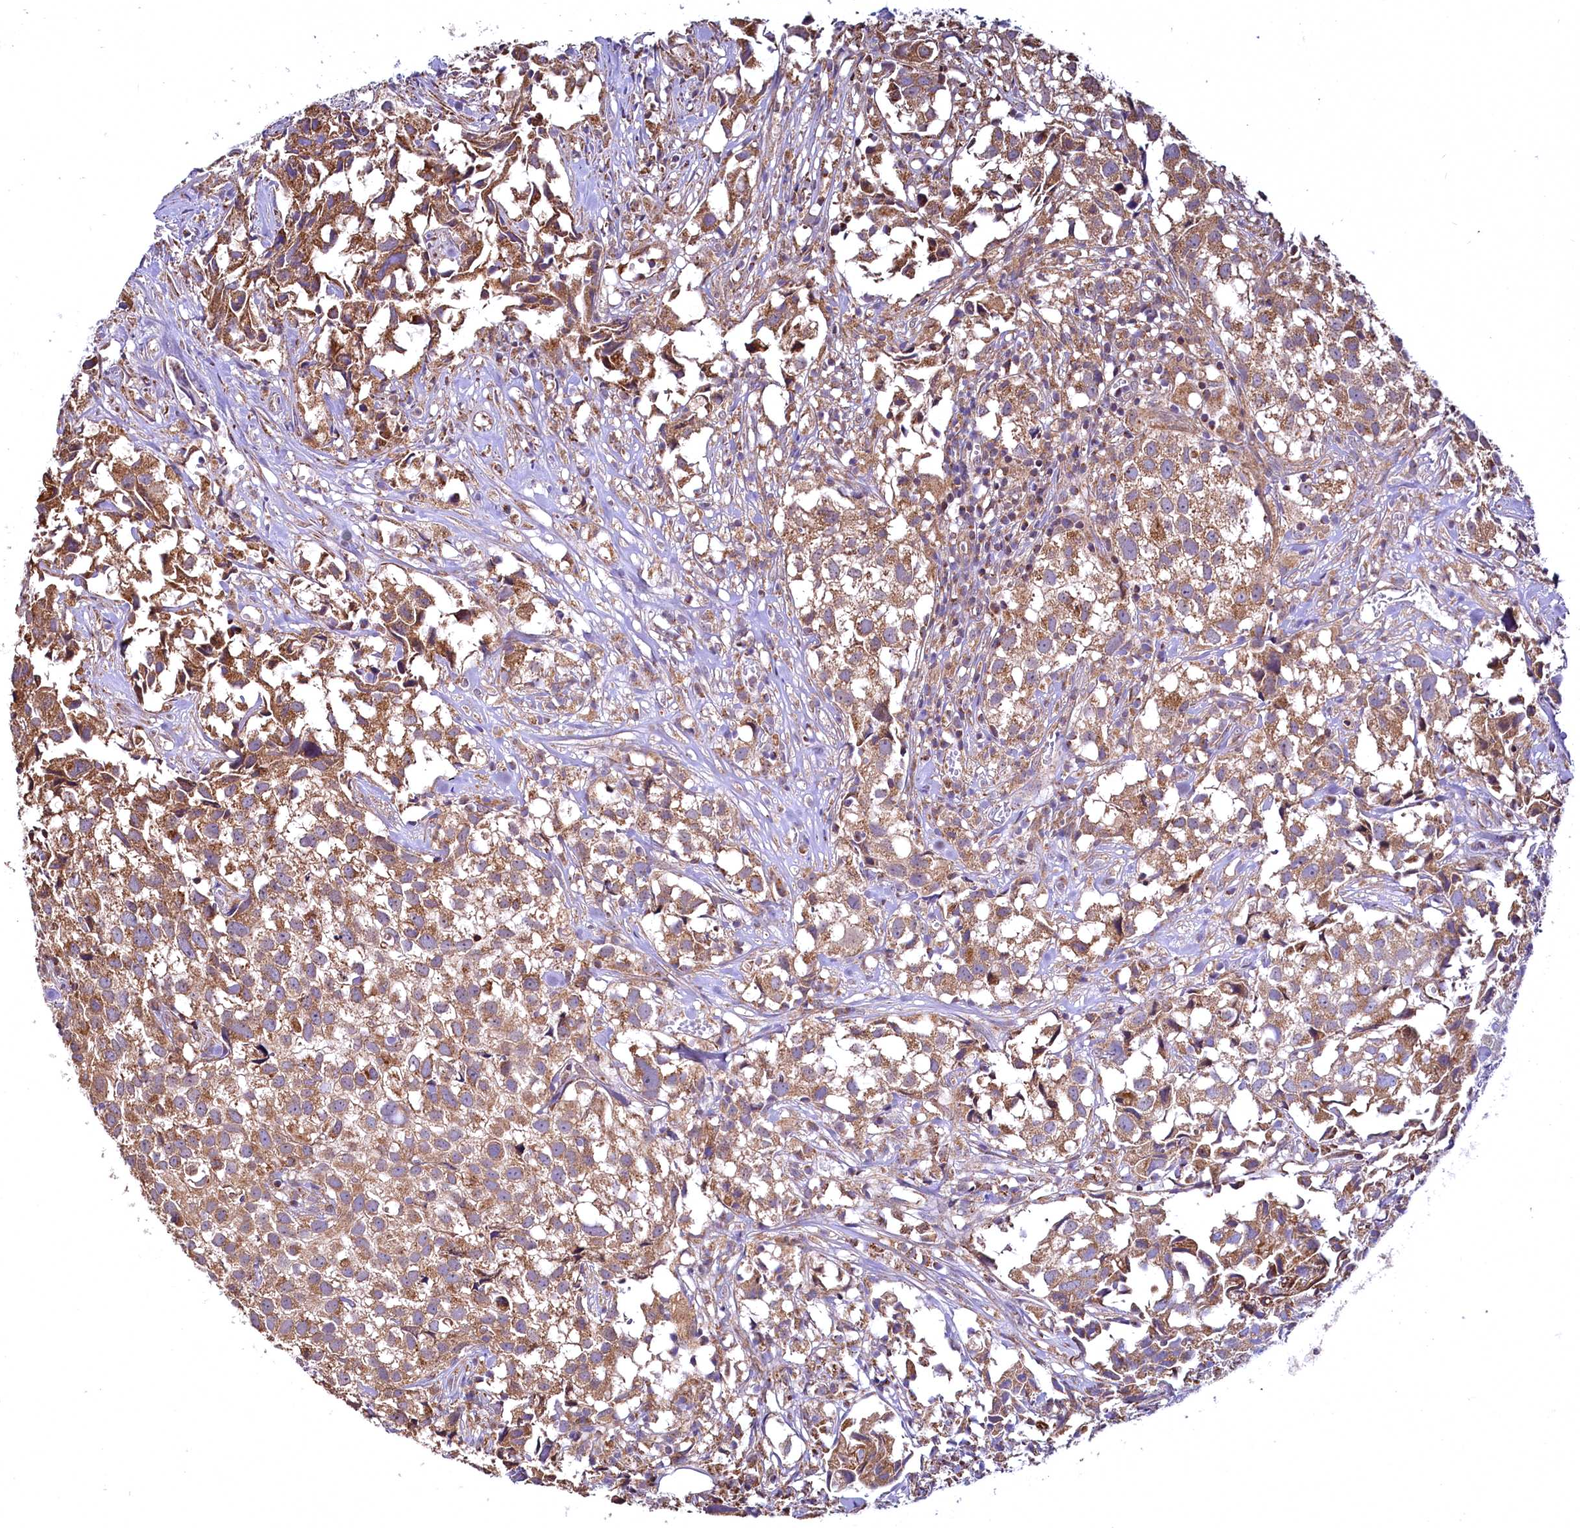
{"staining": {"intensity": "moderate", "quantity": "25%-75%", "location": "cytoplasmic/membranous"}, "tissue": "urothelial cancer", "cell_type": "Tumor cells", "image_type": "cancer", "snomed": [{"axis": "morphology", "description": "Urothelial carcinoma, High grade"}, {"axis": "topography", "description": "Urinary bladder"}], "caption": "Immunohistochemical staining of urothelial cancer exhibits moderate cytoplasmic/membranous protein expression in about 25%-75% of tumor cells. The staining was performed using DAB (3,3'-diaminobenzidine) to visualize the protein expression in brown, while the nuclei were stained in blue with hematoxylin (Magnification: 20x).", "gene": "NUDT15", "patient": {"sex": "female", "age": 75}}